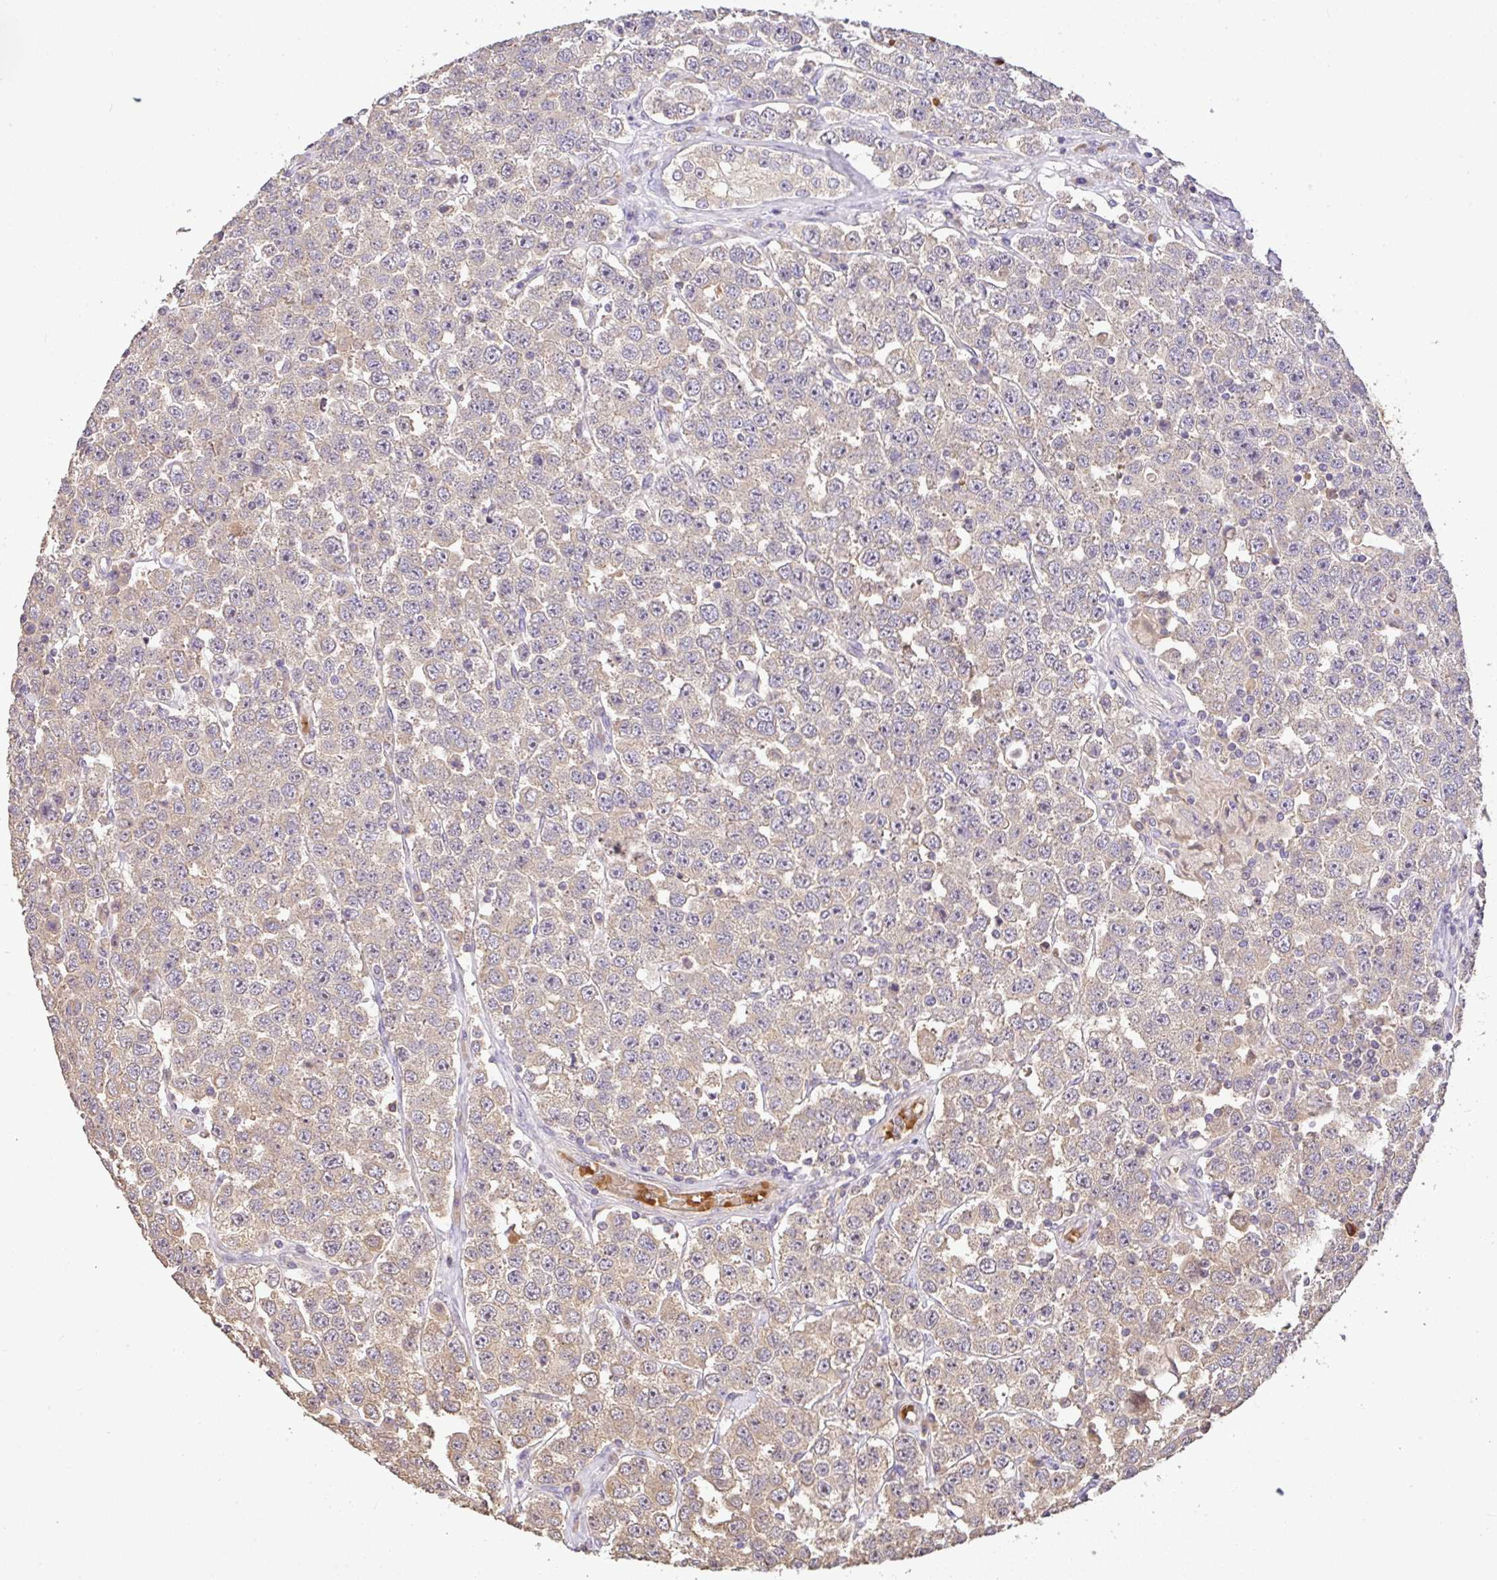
{"staining": {"intensity": "weak", "quantity": ">75%", "location": "cytoplasmic/membranous"}, "tissue": "testis cancer", "cell_type": "Tumor cells", "image_type": "cancer", "snomed": [{"axis": "morphology", "description": "Seminoma, NOS"}, {"axis": "topography", "description": "Testis"}], "caption": "Approximately >75% of tumor cells in human testis seminoma reveal weak cytoplasmic/membranous protein positivity as visualized by brown immunohistochemical staining.", "gene": "C1QTNF9B", "patient": {"sex": "male", "age": 28}}